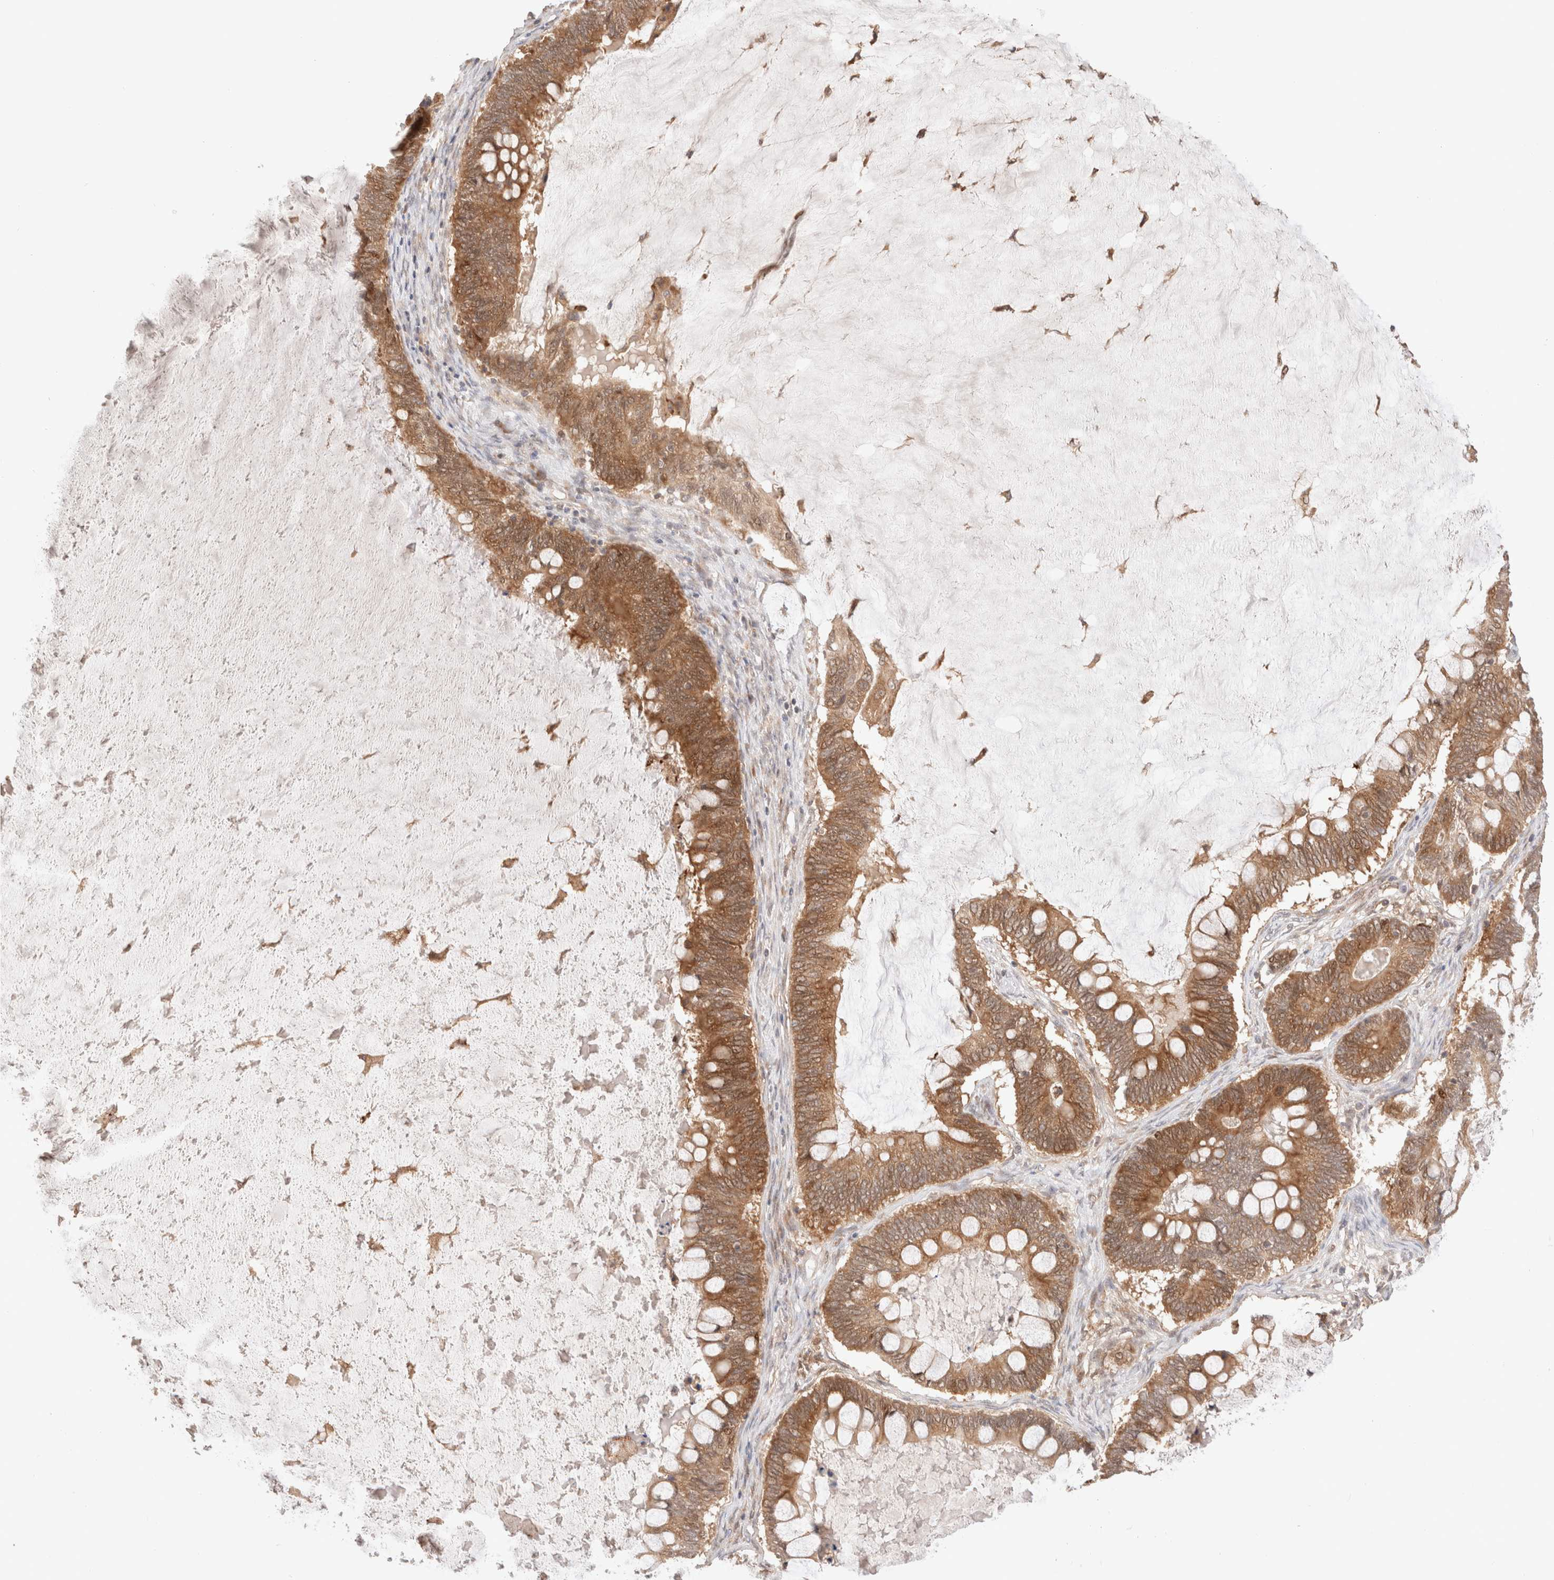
{"staining": {"intensity": "strong", "quantity": ">75%", "location": "cytoplasmic/membranous"}, "tissue": "ovarian cancer", "cell_type": "Tumor cells", "image_type": "cancer", "snomed": [{"axis": "morphology", "description": "Cystadenocarcinoma, mucinous, NOS"}, {"axis": "topography", "description": "Ovary"}], "caption": "Ovarian cancer stained with a protein marker shows strong staining in tumor cells.", "gene": "XKR4", "patient": {"sex": "female", "age": 61}}